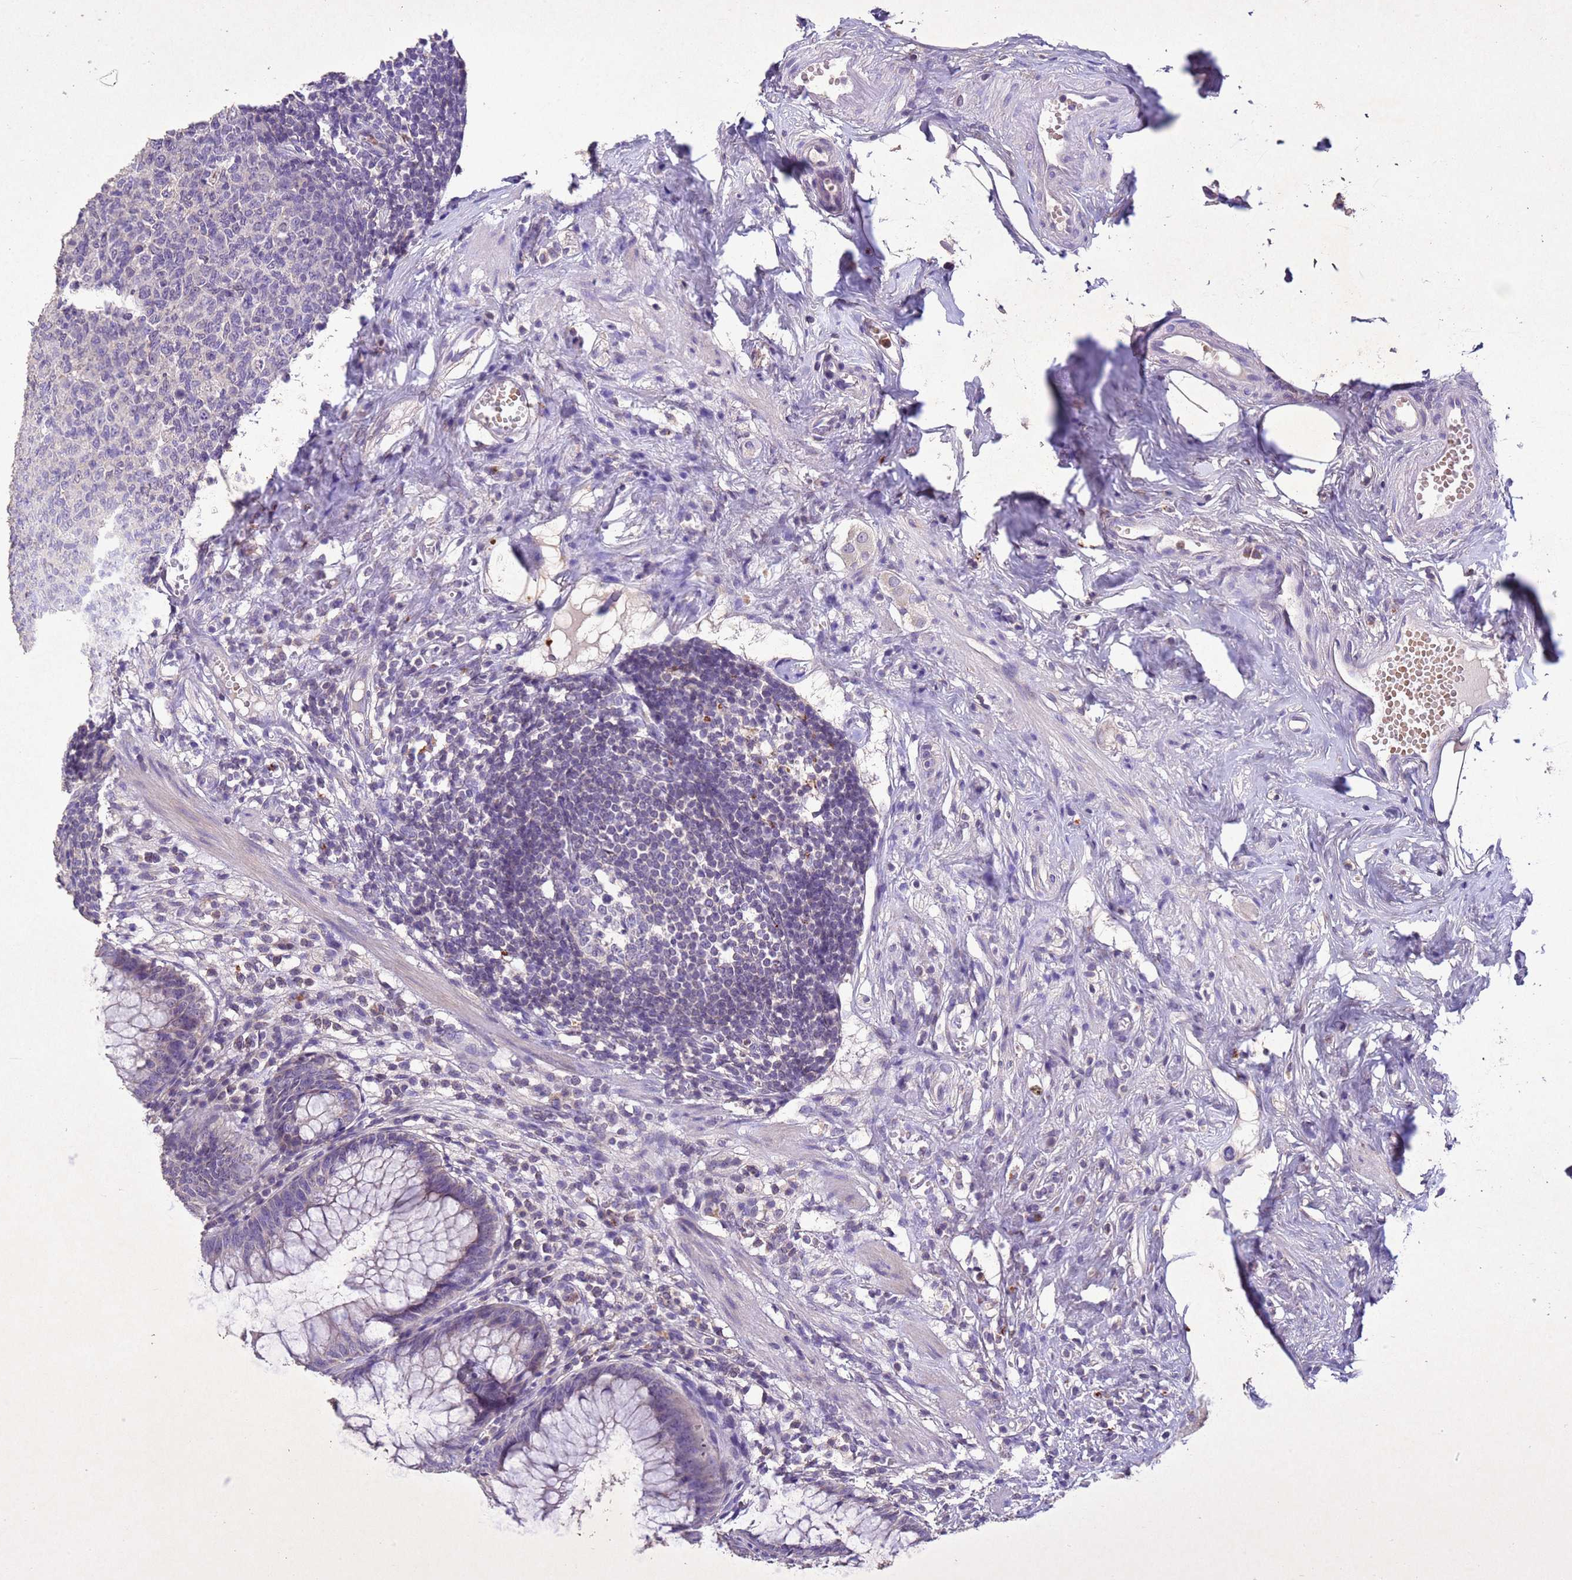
{"staining": {"intensity": "weak", "quantity": "<25%", "location": "cytoplasmic/membranous"}, "tissue": "appendix", "cell_type": "Glandular cells", "image_type": "normal", "snomed": [{"axis": "morphology", "description": "Normal tissue, NOS"}, {"axis": "topography", "description": "Appendix"}], "caption": "Glandular cells are negative for protein expression in unremarkable human appendix.", "gene": "NLRP11", "patient": {"sex": "male", "age": 56}}